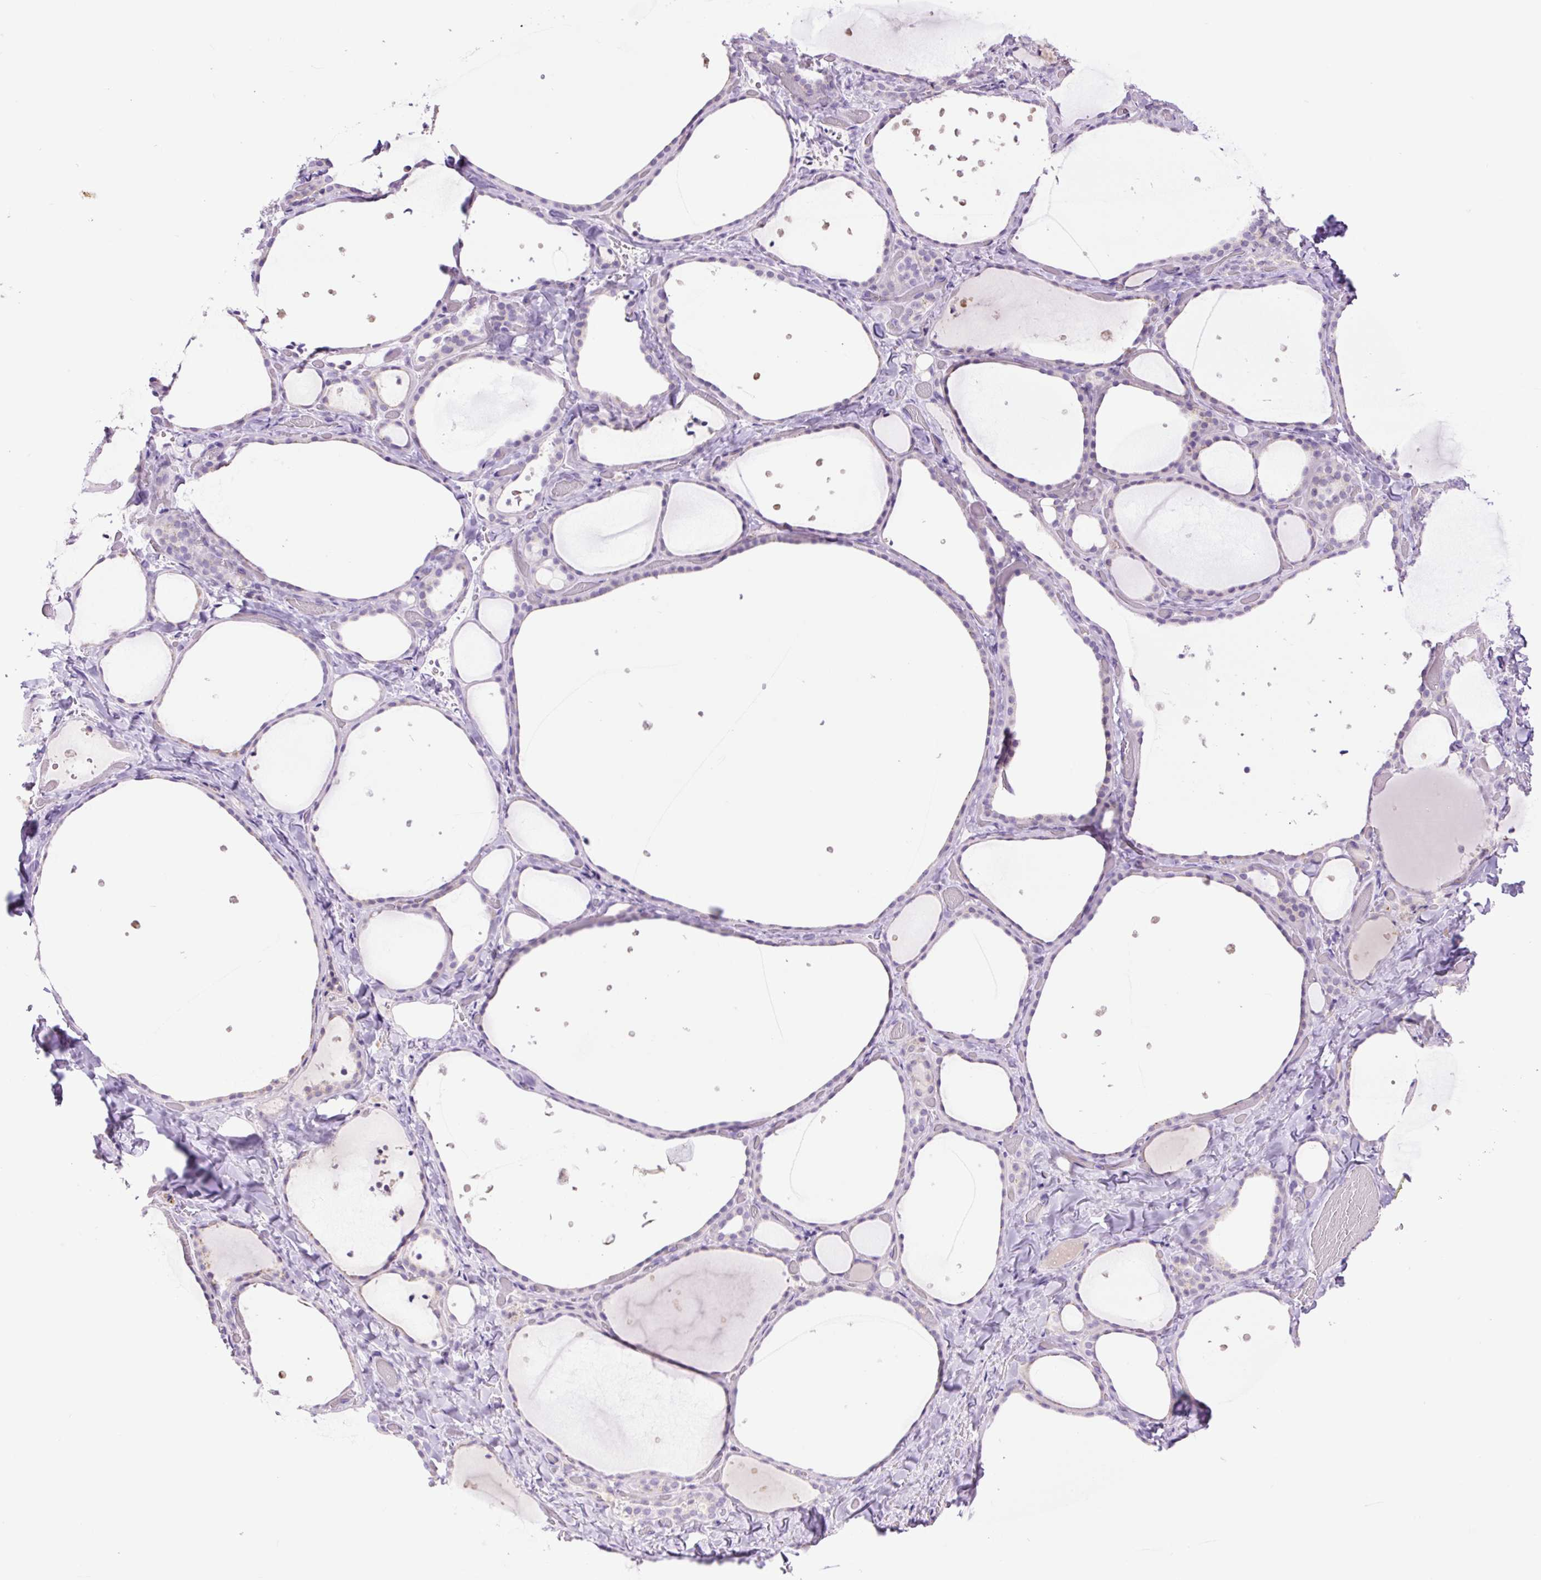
{"staining": {"intensity": "negative", "quantity": "none", "location": "none"}, "tissue": "thyroid gland", "cell_type": "Glandular cells", "image_type": "normal", "snomed": [{"axis": "morphology", "description": "Normal tissue, NOS"}, {"axis": "topography", "description": "Thyroid gland"}], "caption": "A high-resolution histopathology image shows IHC staining of unremarkable thyroid gland, which demonstrates no significant expression in glandular cells. The staining was performed using DAB to visualize the protein expression in brown, while the nuclei were stained in blue with hematoxylin (Magnification: 20x).", "gene": "MFSD3", "patient": {"sex": "female", "age": 36}}